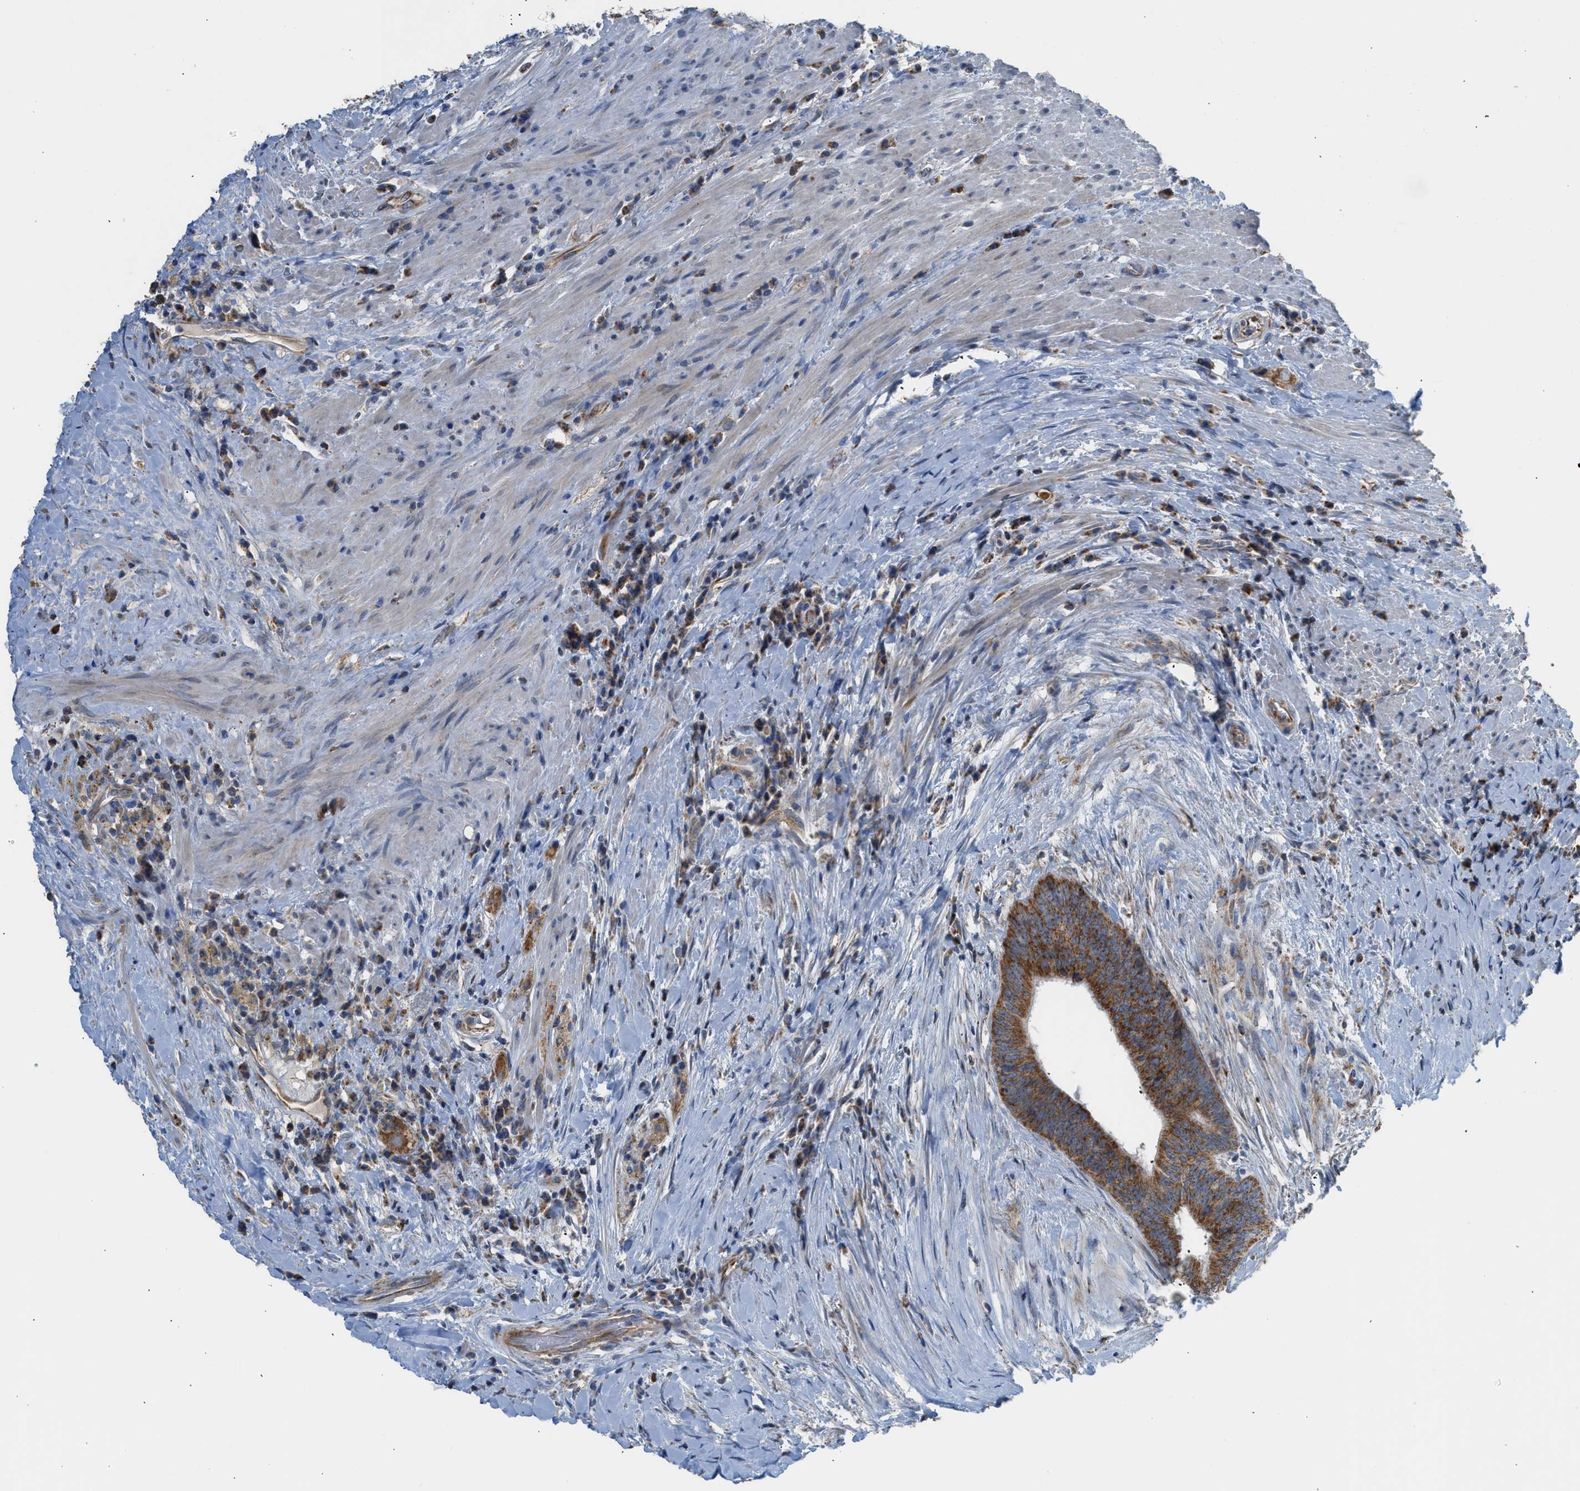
{"staining": {"intensity": "strong", "quantity": ">75%", "location": "cytoplasmic/membranous"}, "tissue": "colorectal cancer", "cell_type": "Tumor cells", "image_type": "cancer", "snomed": [{"axis": "morphology", "description": "Adenocarcinoma, NOS"}, {"axis": "topography", "description": "Rectum"}], "caption": "Strong cytoplasmic/membranous expression is appreciated in approximately >75% of tumor cells in colorectal adenocarcinoma.", "gene": "GOT2", "patient": {"sex": "male", "age": 72}}